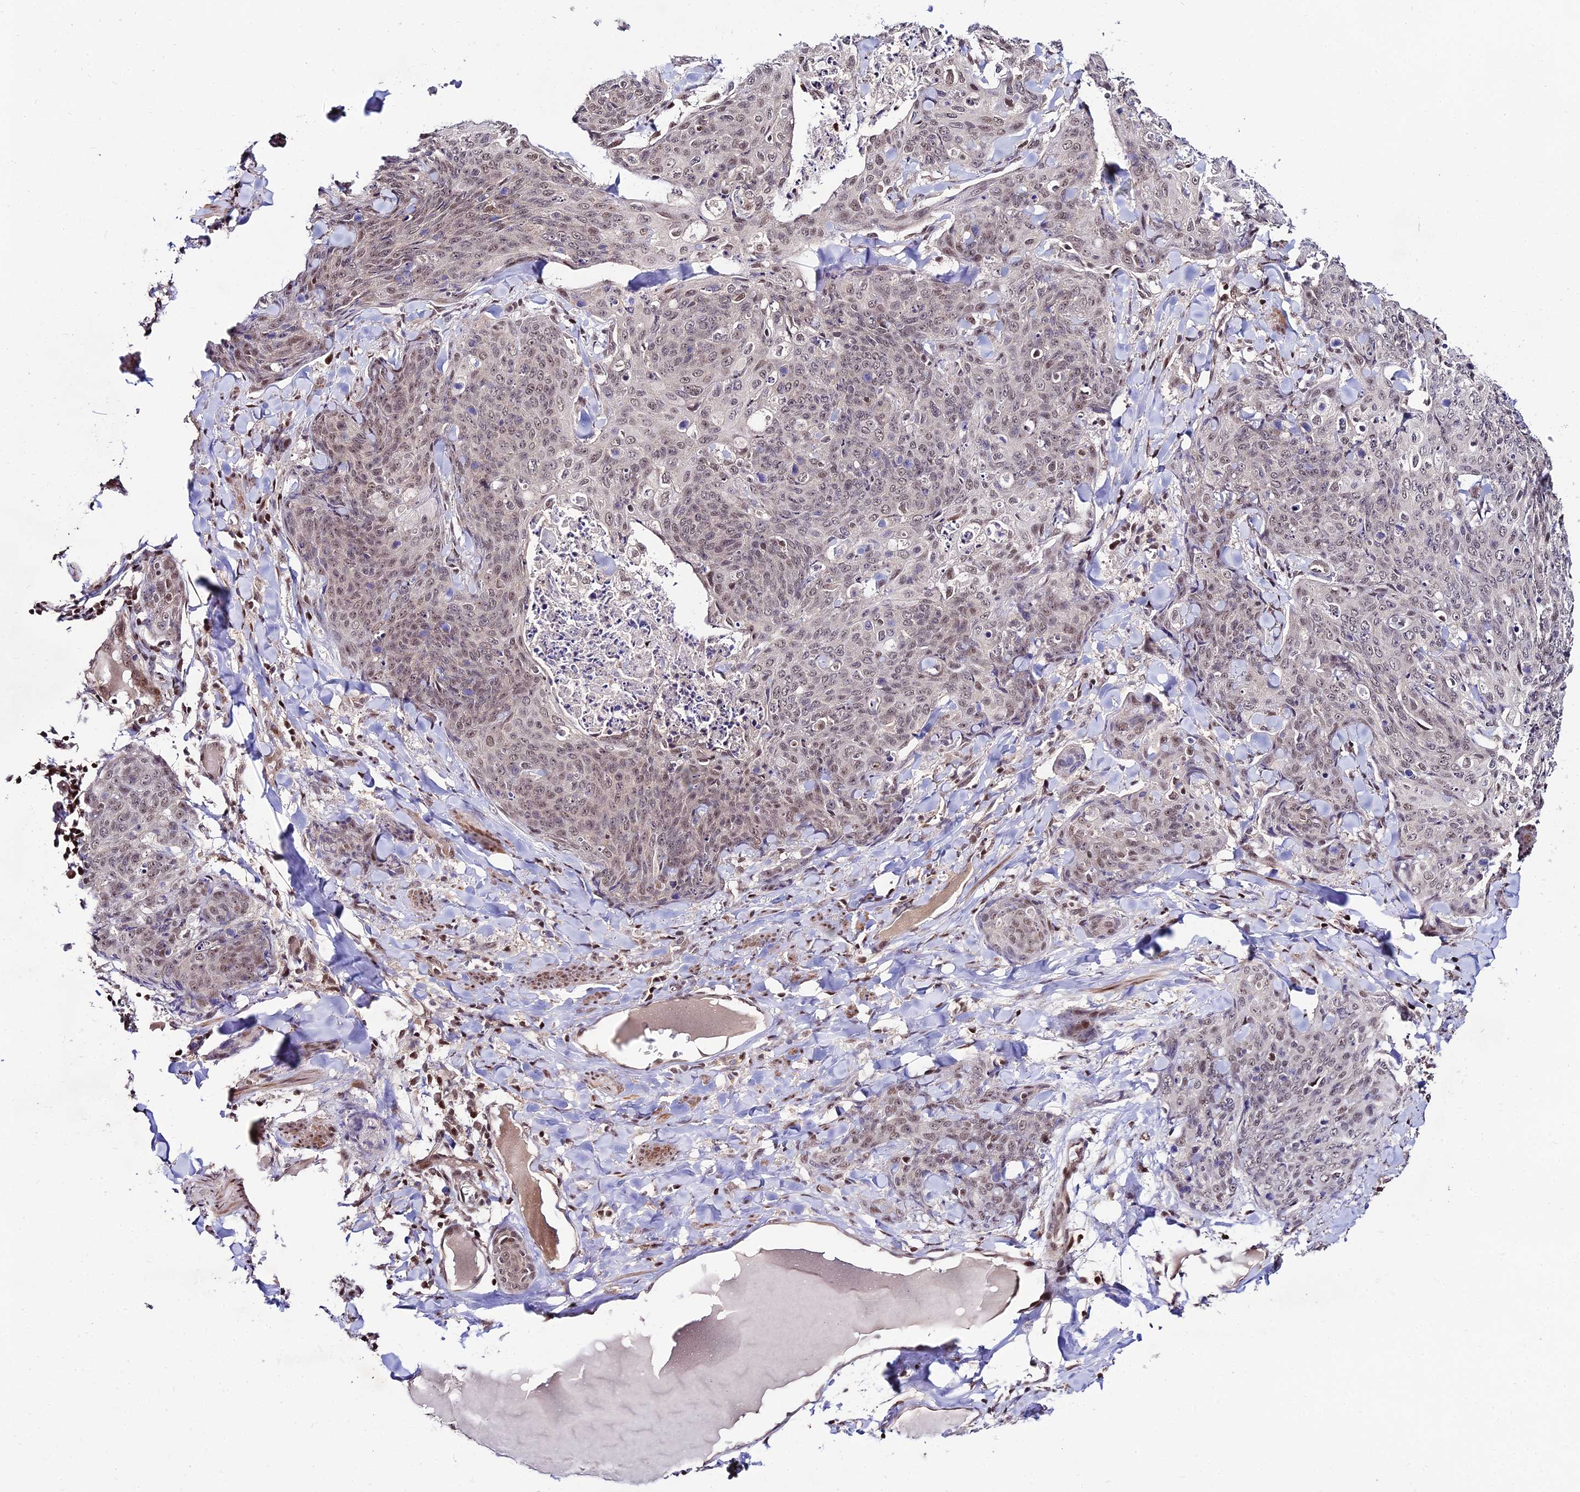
{"staining": {"intensity": "weak", "quantity": ">75%", "location": "nuclear"}, "tissue": "skin cancer", "cell_type": "Tumor cells", "image_type": "cancer", "snomed": [{"axis": "morphology", "description": "Squamous cell carcinoma, NOS"}, {"axis": "topography", "description": "Skin"}, {"axis": "topography", "description": "Vulva"}], "caption": "About >75% of tumor cells in skin cancer (squamous cell carcinoma) display weak nuclear protein positivity as visualized by brown immunohistochemical staining.", "gene": "CIB3", "patient": {"sex": "female", "age": 85}}